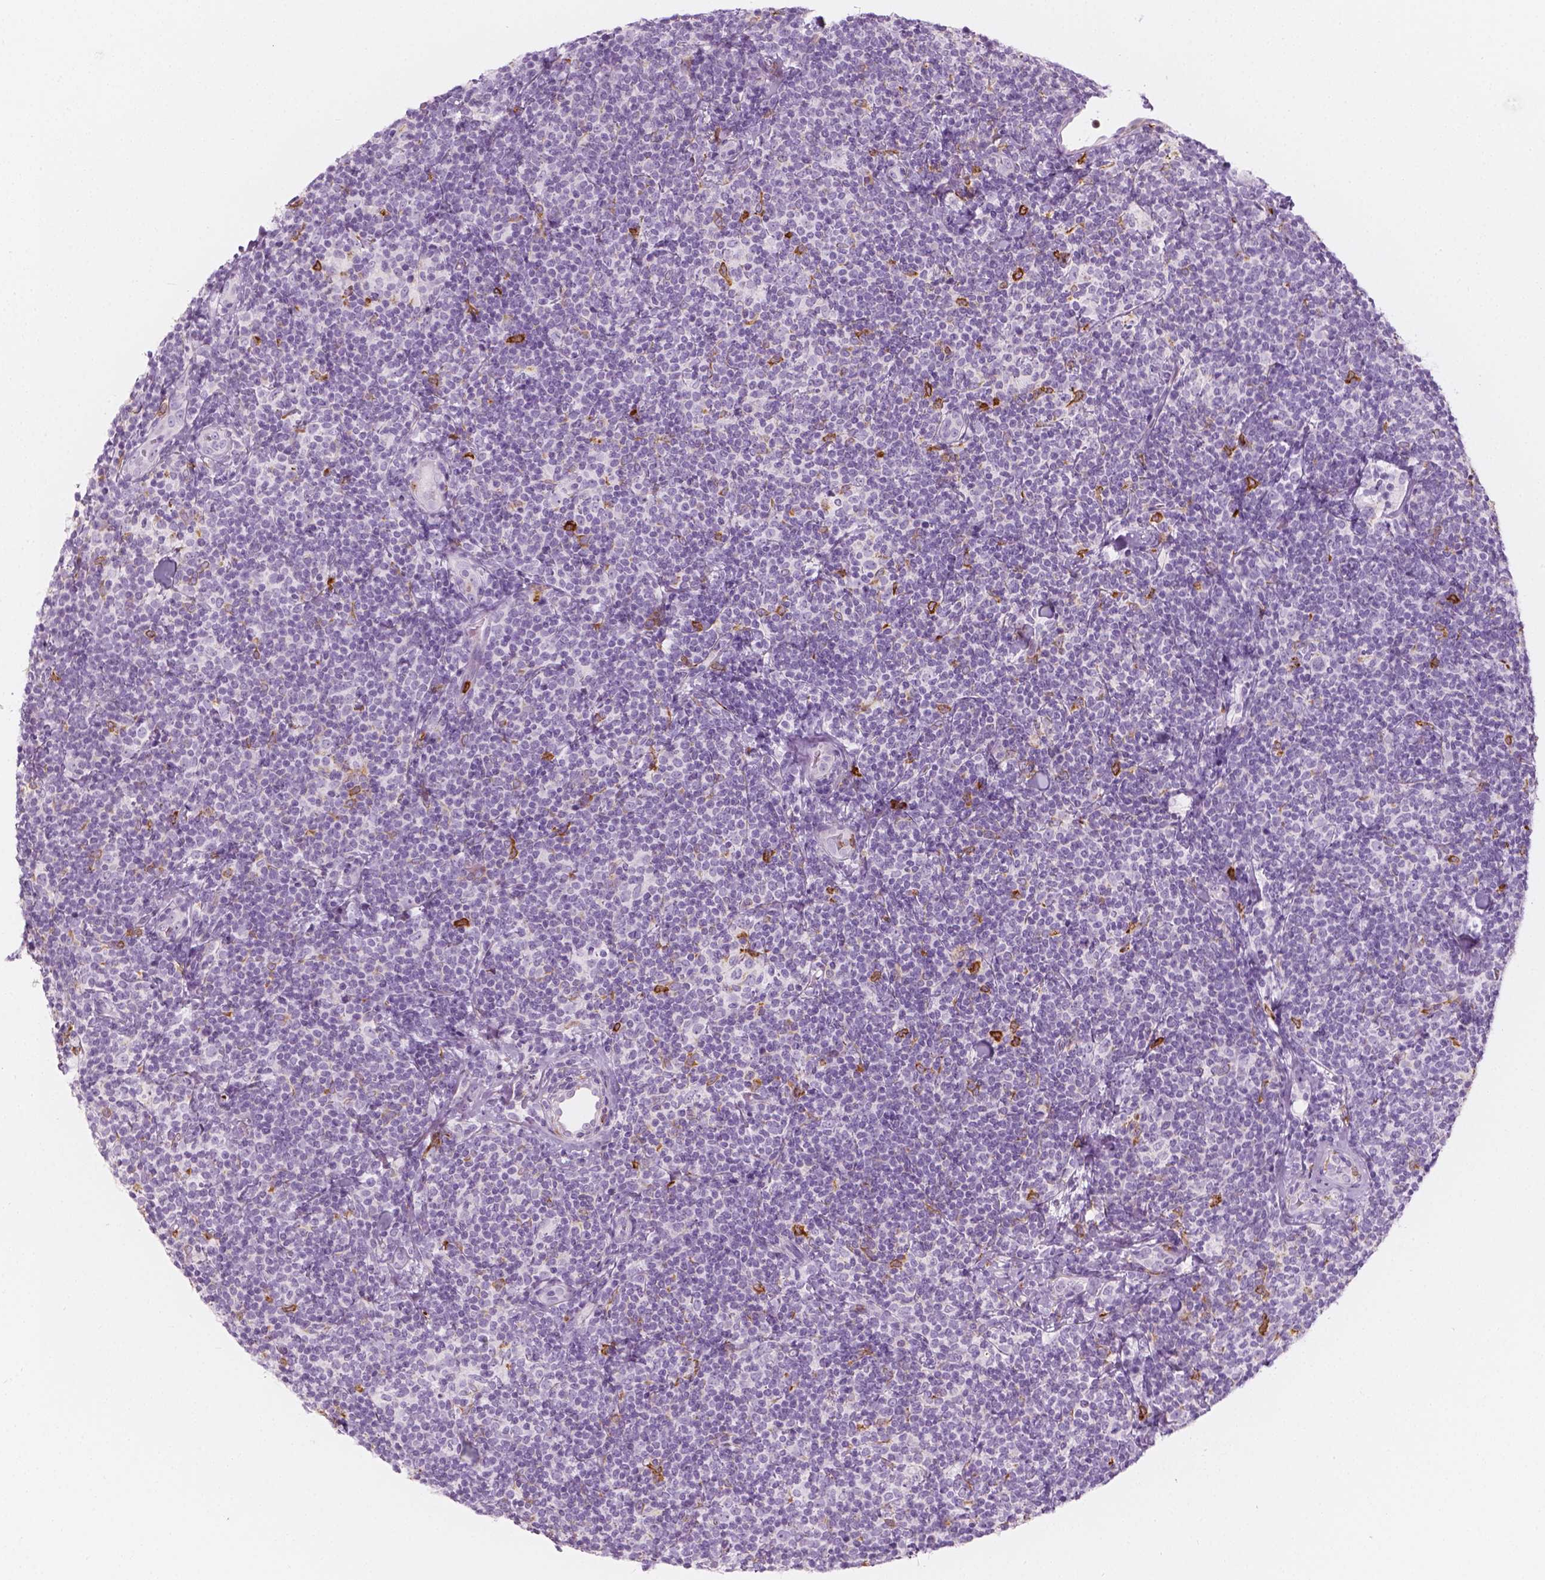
{"staining": {"intensity": "negative", "quantity": "none", "location": "none"}, "tissue": "lymphoma", "cell_type": "Tumor cells", "image_type": "cancer", "snomed": [{"axis": "morphology", "description": "Malignant lymphoma, non-Hodgkin's type, Low grade"}, {"axis": "topography", "description": "Lymph node"}], "caption": "Malignant lymphoma, non-Hodgkin's type (low-grade) stained for a protein using immunohistochemistry exhibits no positivity tumor cells.", "gene": "CES1", "patient": {"sex": "female", "age": 56}}